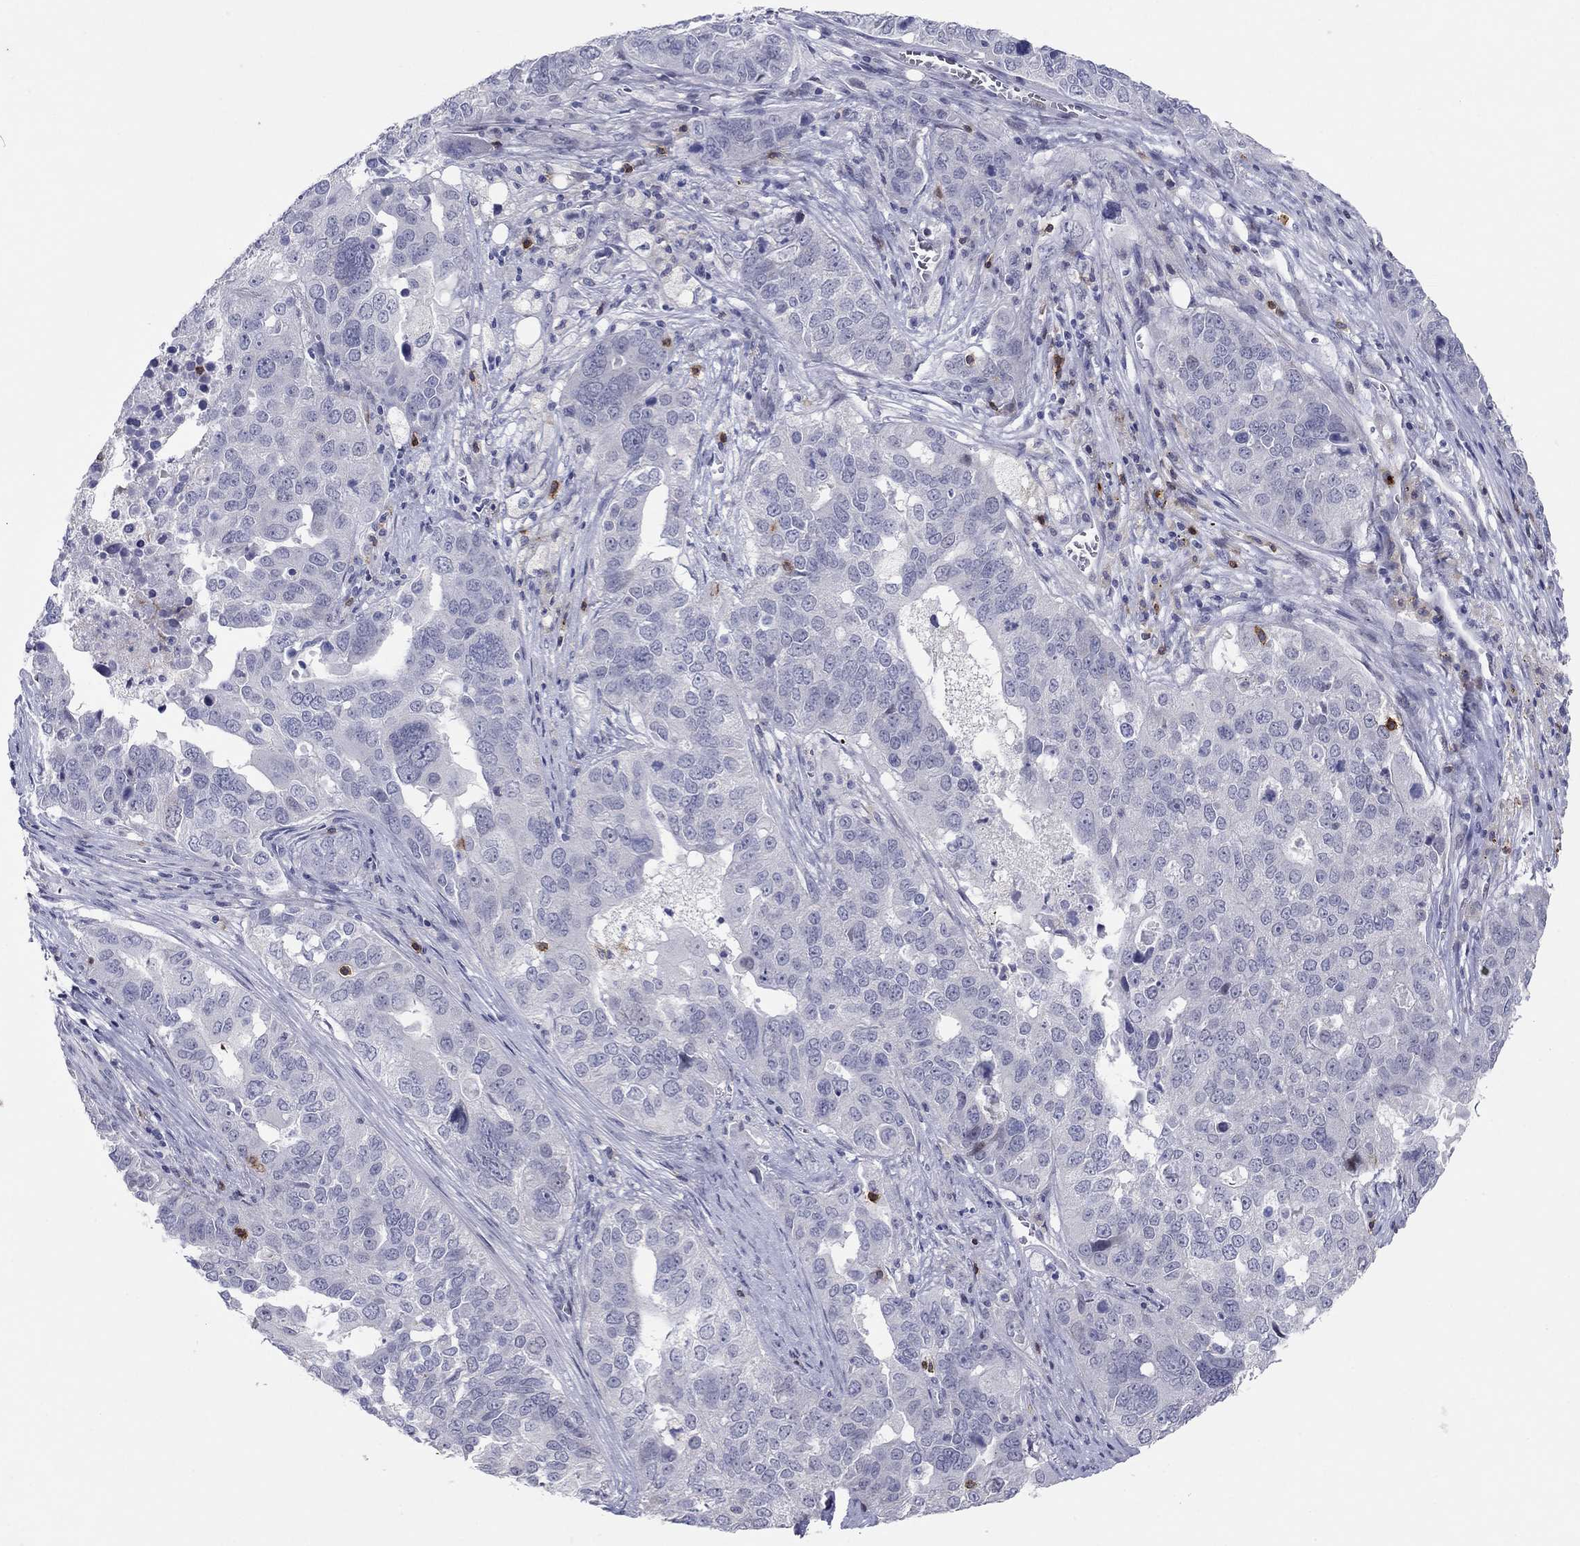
{"staining": {"intensity": "negative", "quantity": "none", "location": "none"}, "tissue": "ovarian cancer", "cell_type": "Tumor cells", "image_type": "cancer", "snomed": [{"axis": "morphology", "description": "Carcinoma, endometroid"}, {"axis": "topography", "description": "Soft tissue"}, {"axis": "topography", "description": "Ovary"}], "caption": "DAB (3,3'-diaminobenzidine) immunohistochemical staining of human ovarian endometroid carcinoma shows no significant positivity in tumor cells.", "gene": "ITGAE", "patient": {"sex": "female", "age": 52}}